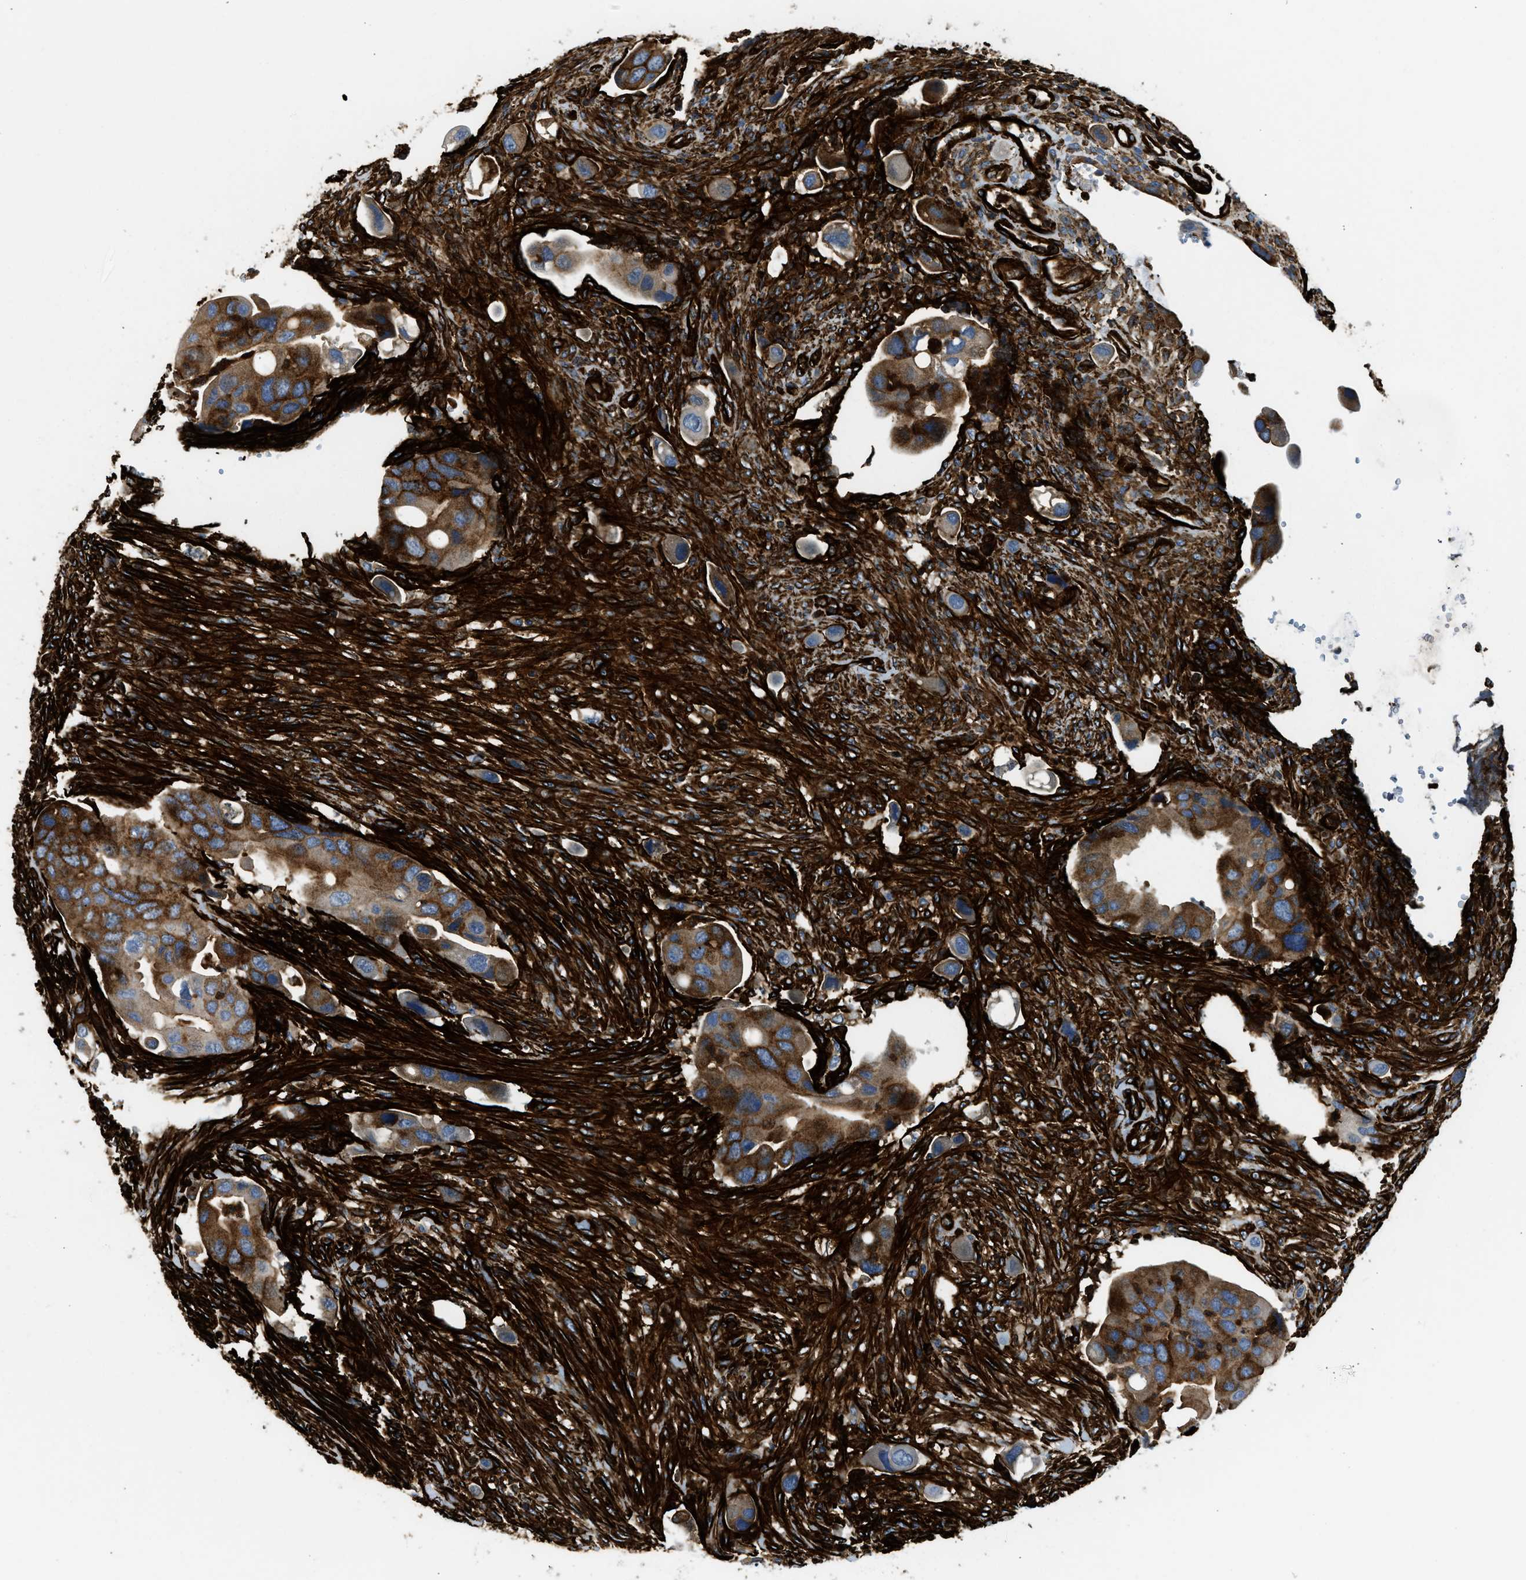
{"staining": {"intensity": "moderate", "quantity": ">75%", "location": "cytoplasmic/membranous"}, "tissue": "colorectal cancer", "cell_type": "Tumor cells", "image_type": "cancer", "snomed": [{"axis": "morphology", "description": "Adenocarcinoma, NOS"}, {"axis": "topography", "description": "Rectum"}], "caption": "Human colorectal cancer (adenocarcinoma) stained with a protein marker demonstrates moderate staining in tumor cells.", "gene": "HIP1", "patient": {"sex": "female", "age": 57}}